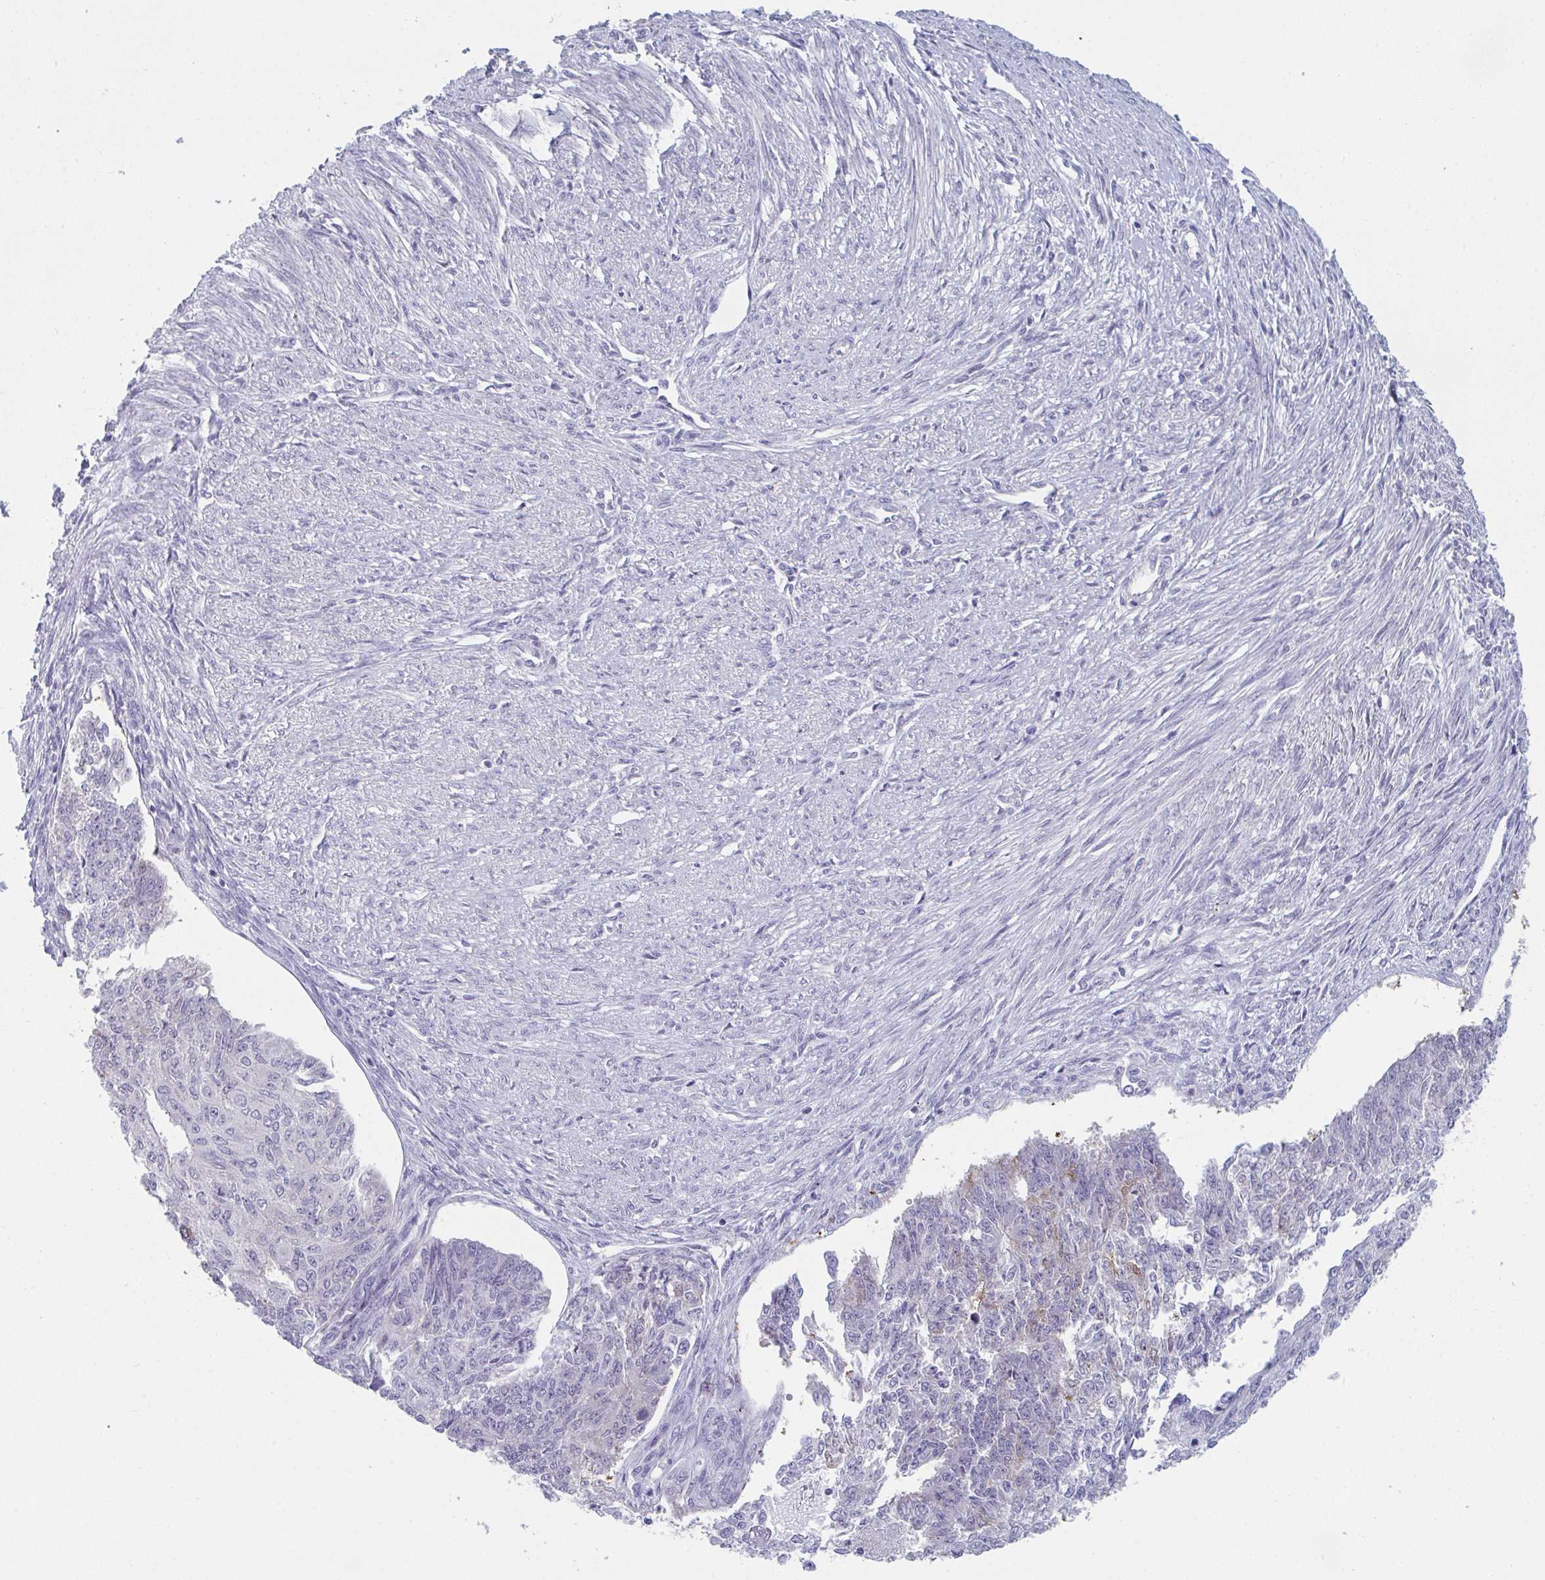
{"staining": {"intensity": "negative", "quantity": "none", "location": "none"}, "tissue": "endometrial cancer", "cell_type": "Tumor cells", "image_type": "cancer", "snomed": [{"axis": "morphology", "description": "Adenocarcinoma, NOS"}, {"axis": "topography", "description": "Endometrium"}], "caption": "The immunohistochemistry image has no significant staining in tumor cells of endometrial cancer (adenocarcinoma) tissue.", "gene": "ADAM21", "patient": {"sex": "female", "age": 32}}